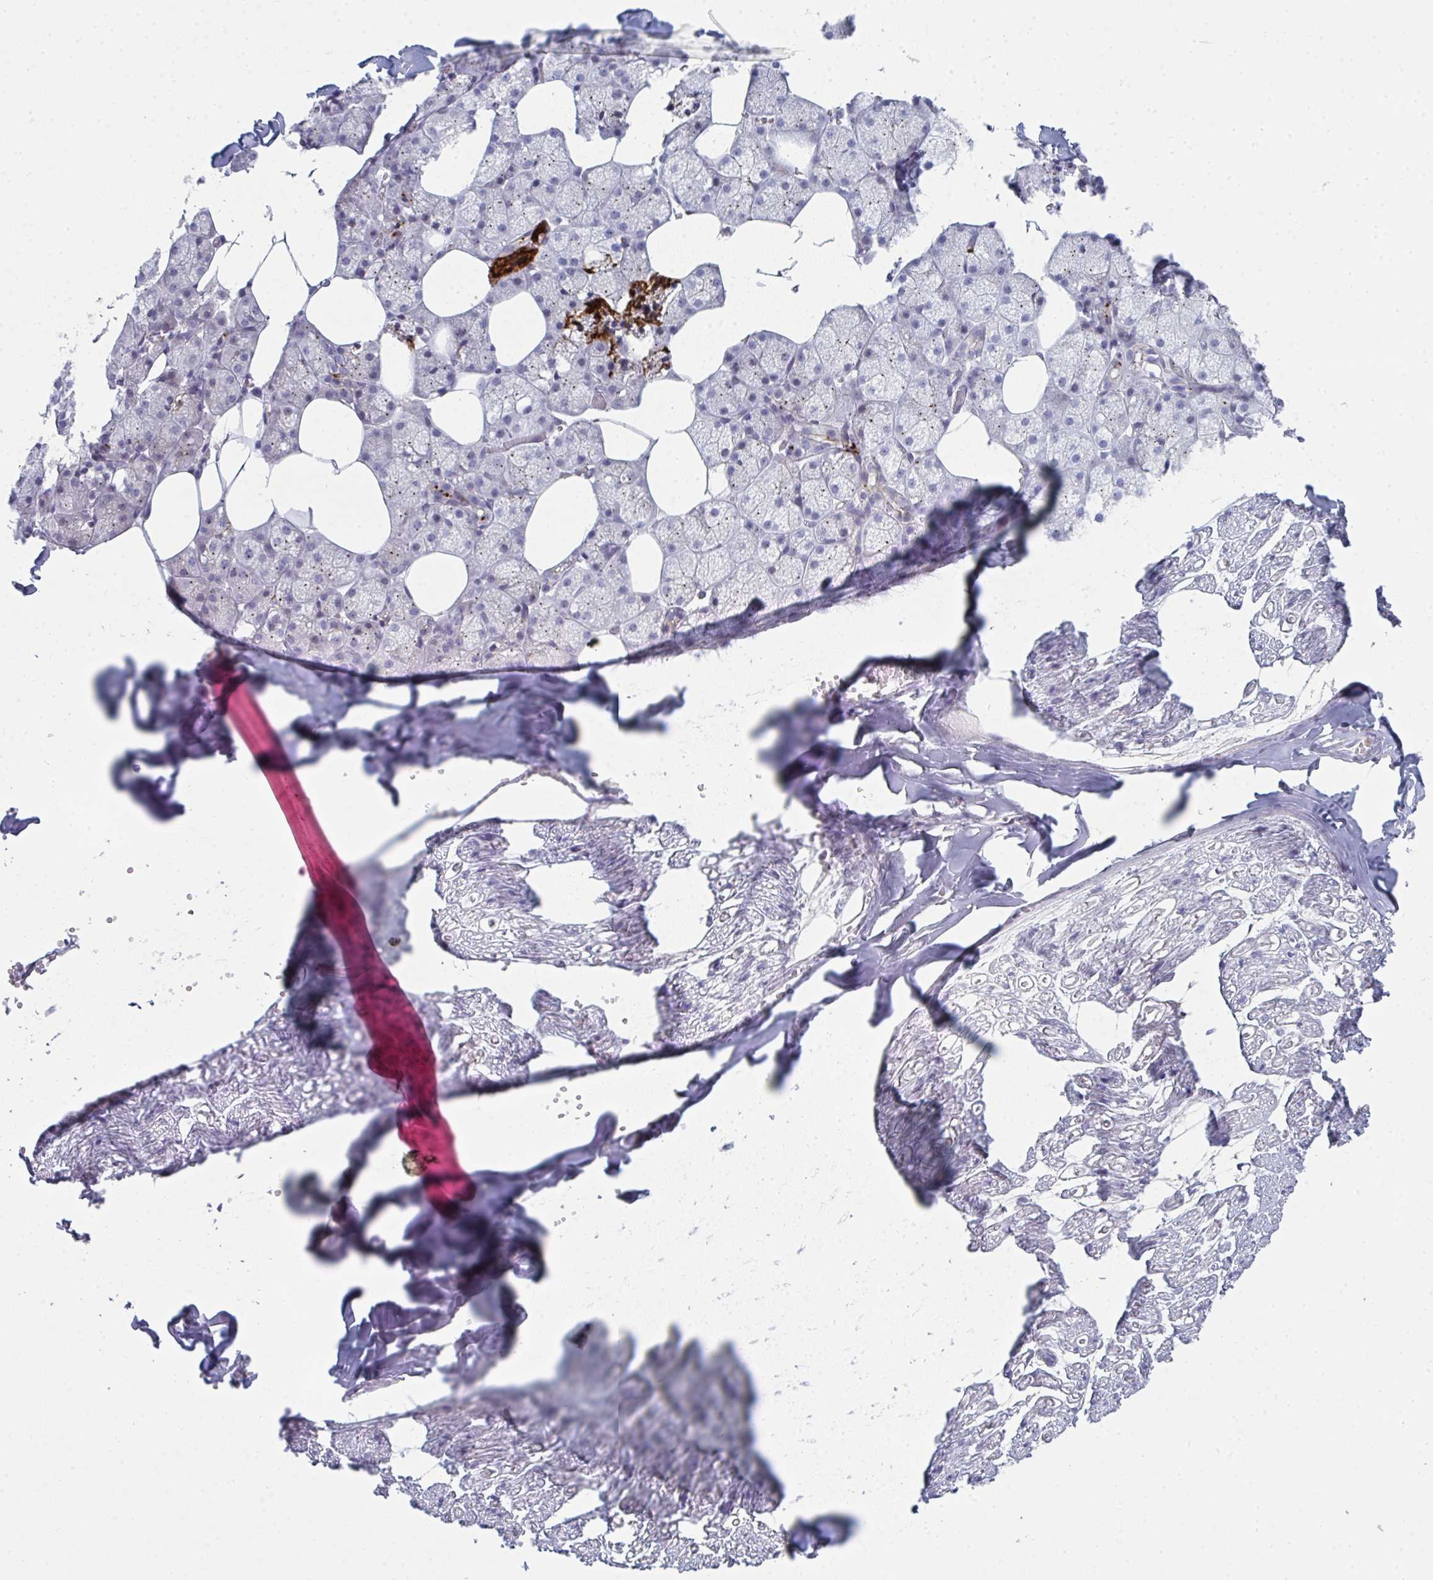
{"staining": {"intensity": "weak", "quantity": "<25%", "location": "cytoplasmic/membranous"}, "tissue": "salivary gland", "cell_type": "Glandular cells", "image_type": "normal", "snomed": [{"axis": "morphology", "description": "Normal tissue, NOS"}, {"axis": "topography", "description": "Salivary gland"}, {"axis": "topography", "description": "Peripheral nerve tissue"}], "caption": "Salivary gland was stained to show a protein in brown. There is no significant positivity in glandular cells. (DAB IHC visualized using brightfield microscopy, high magnification).", "gene": "A1CF", "patient": {"sex": "male", "age": 38}}